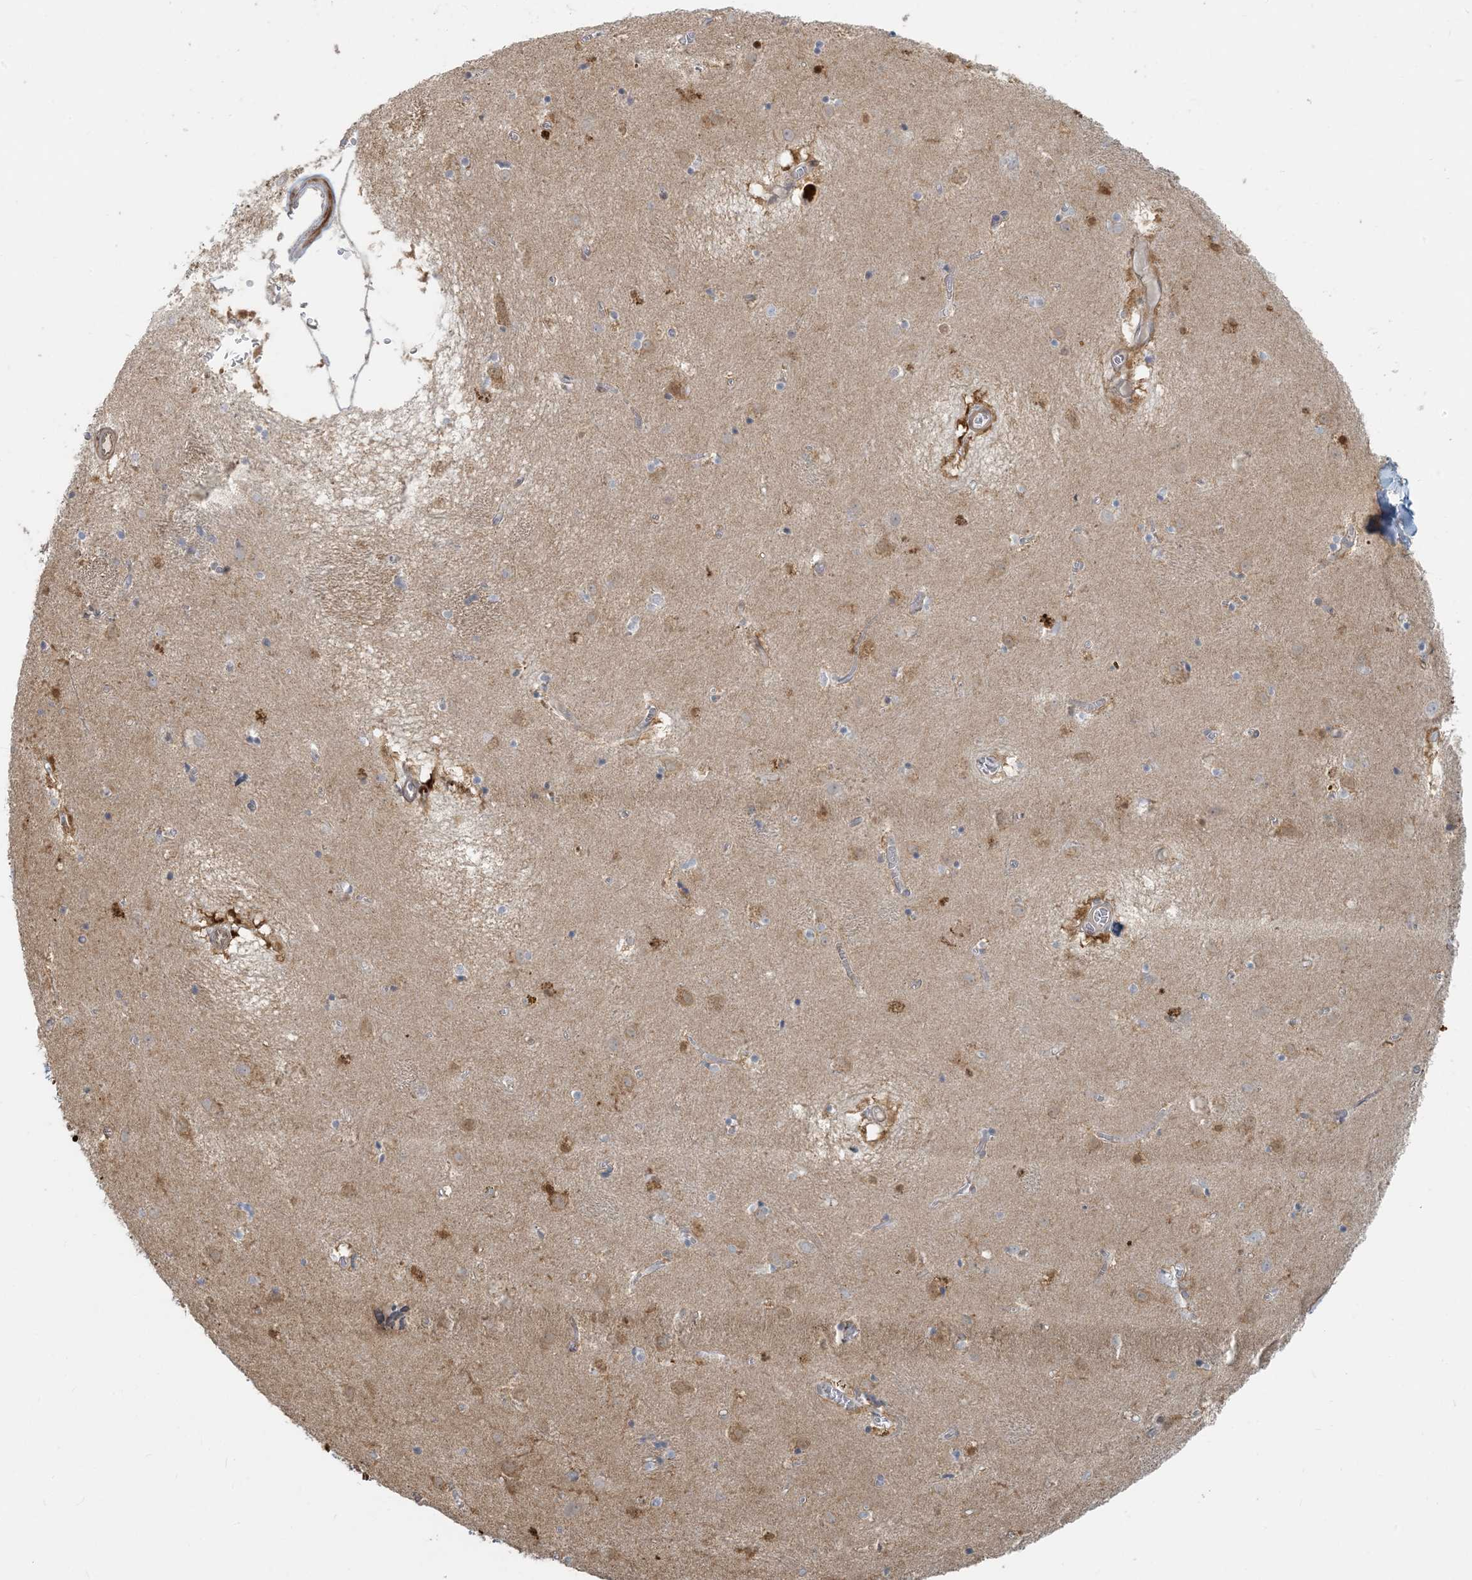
{"staining": {"intensity": "moderate", "quantity": "<25%", "location": "cytoplasmic/membranous,nuclear"}, "tissue": "caudate", "cell_type": "Glial cells", "image_type": "normal", "snomed": [{"axis": "morphology", "description": "Normal tissue, NOS"}, {"axis": "topography", "description": "Lateral ventricle wall"}], "caption": "Protein expression analysis of benign caudate demonstrates moderate cytoplasmic/membranous,nuclear positivity in about <25% of glial cells.", "gene": "BCORL1", "patient": {"sex": "male", "age": 70}}